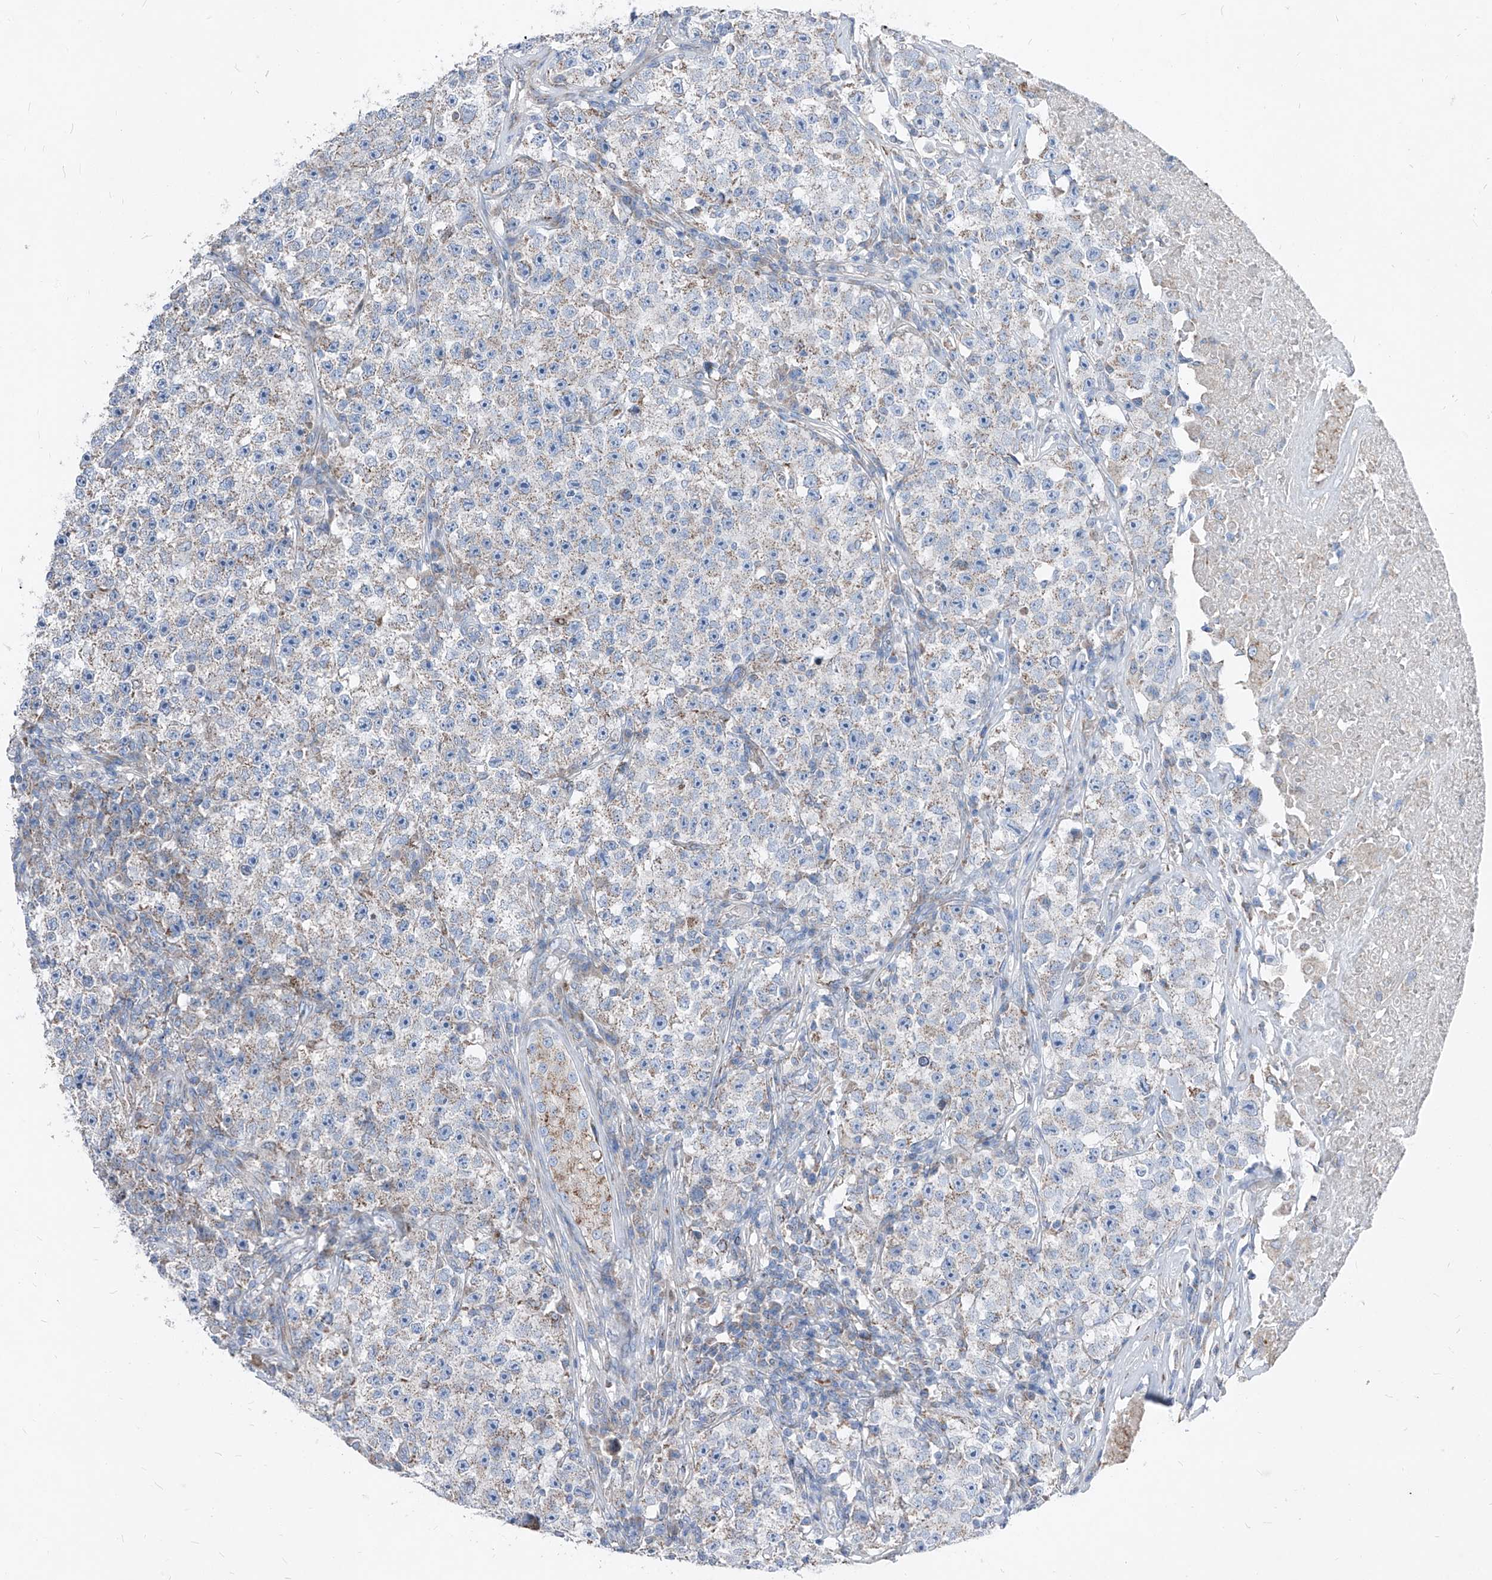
{"staining": {"intensity": "weak", "quantity": "<25%", "location": "cytoplasmic/membranous"}, "tissue": "testis cancer", "cell_type": "Tumor cells", "image_type": "cancer", "snomed": [{"axis": "morphology", "description": "Seminoma, NOS"}, {"axis": "topography", "description": "Testis"}], "caption": "High magnification brightfield microscopy of testis cancer (seminoma) stained with DAB (brown) and counterstained with hematoxylin (blue): tumor cells show no significant expression.", "gene": "AGPS", "patient": {"sex": "male", "age": 22}}